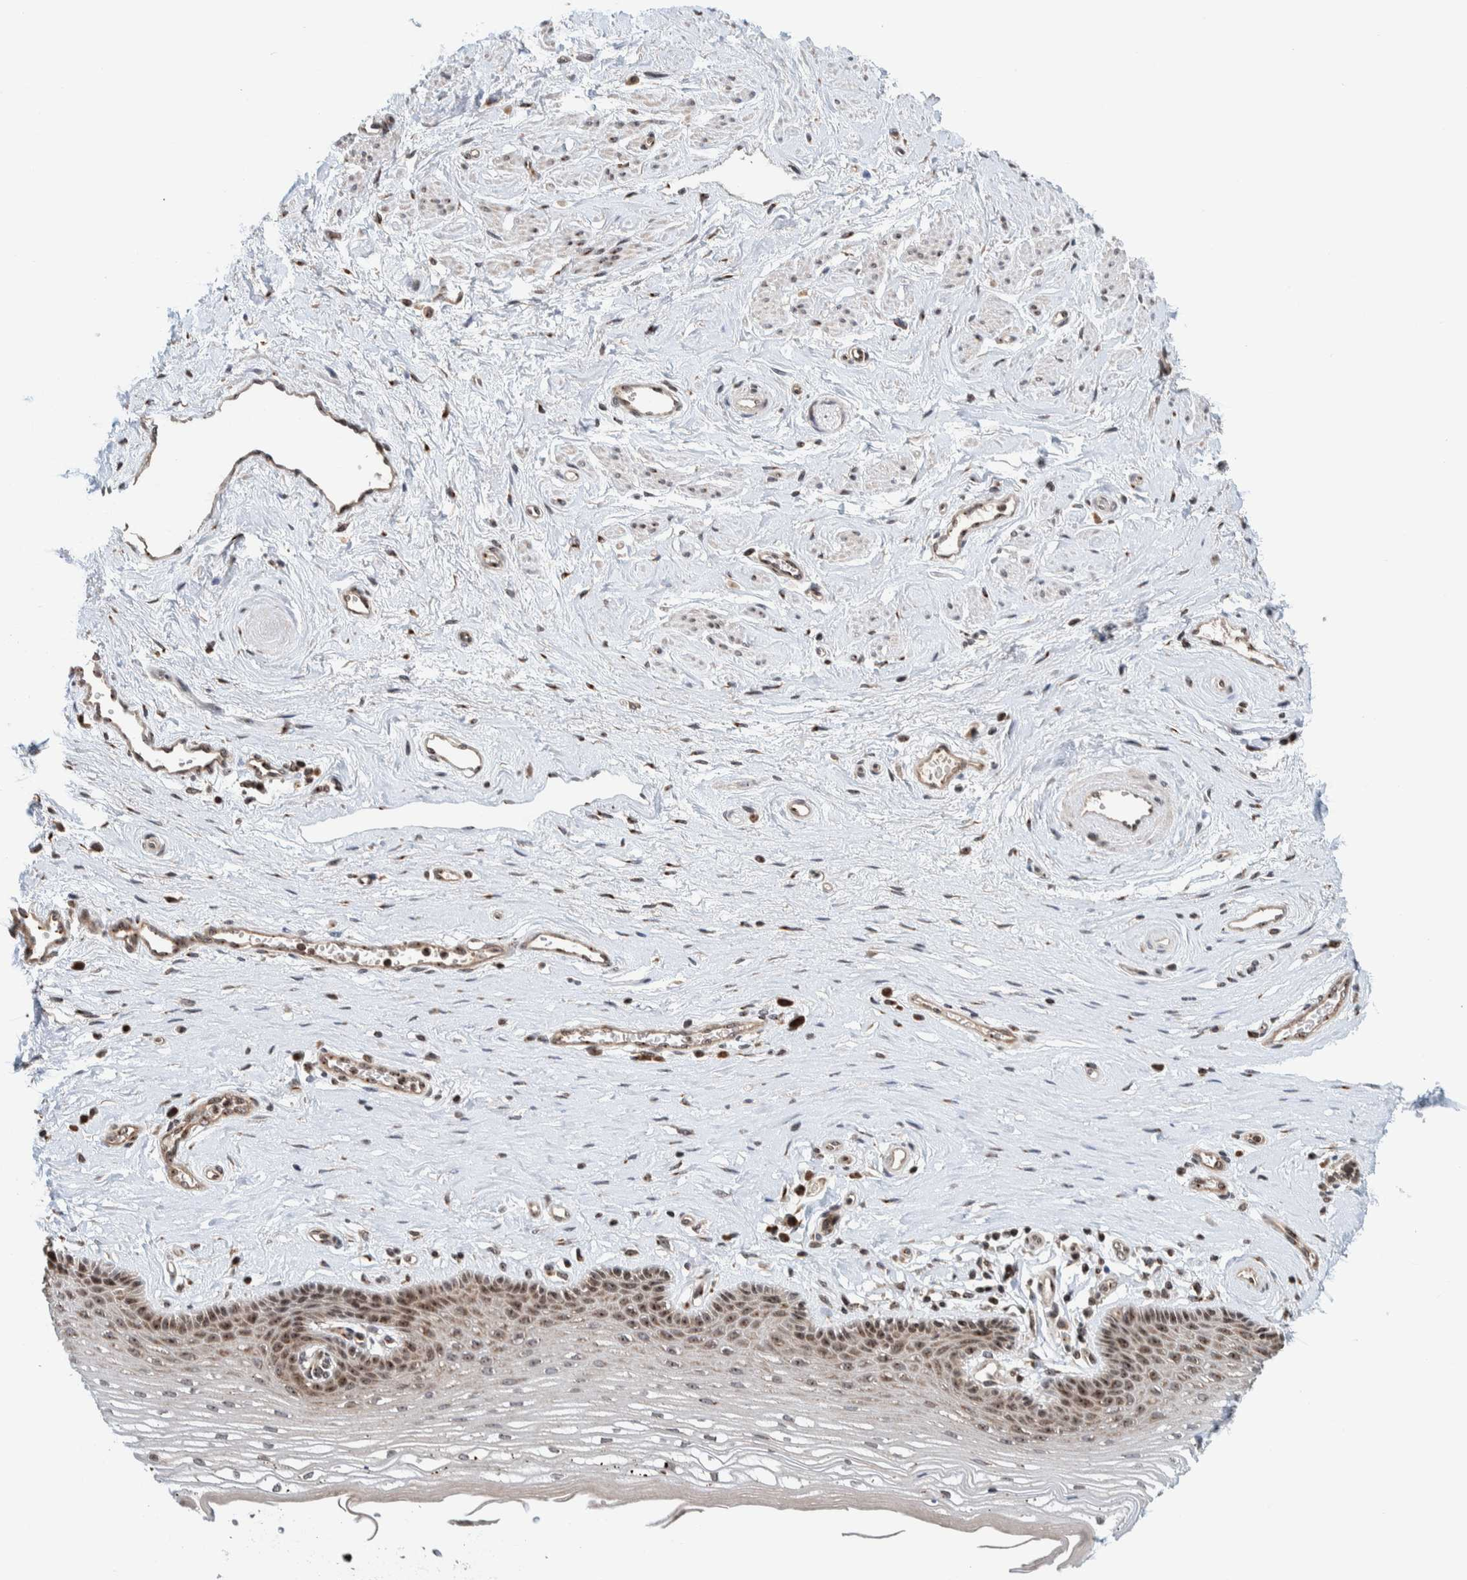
{"staining": {"intensity": "weak", "quantity": "25%-75%", "location": "cytoplasmic/membranous,nuclear"}, "tissue": "vagina", "cell_type": "Squamous epithelial cells", "image_type": "normal", "snomed": [{"axis": "morphology", "description": "Normal tissue, NOS"}, {"axis": "topography", "description": "Vagina"}], "caption": "Immunohistochemistry (IHC) photomicrograph of unremarkable vagina stained for a protein (brown), which reveals low levels of weak cytoplasmic/membranous,nuclear staining in approximately 25%-75% of squamous epithelial cells.", "gene": "CCDC182", "patient": {"sex": "female", "age": 46}}